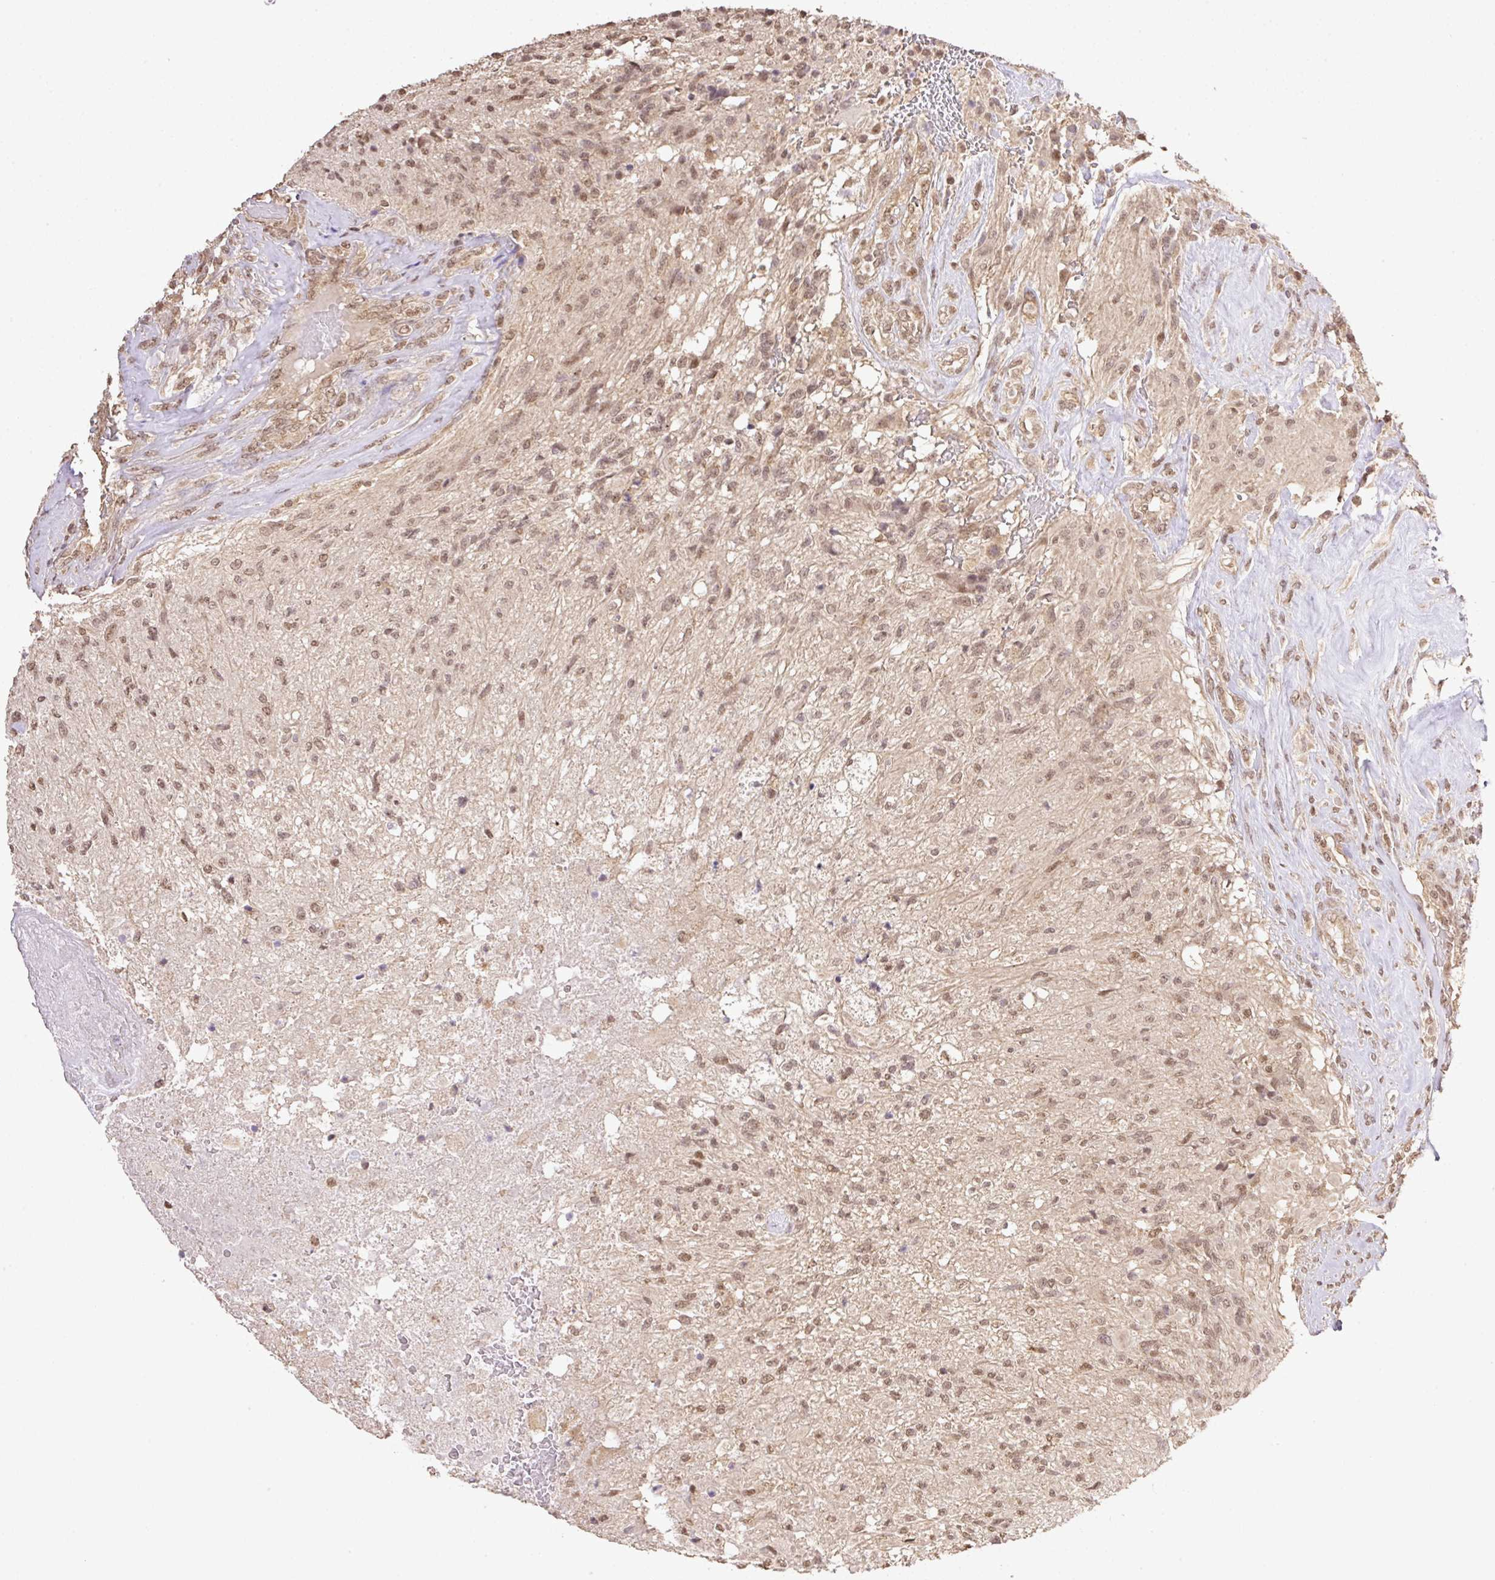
{"staining": {"intensity": "moderate", "quantity": ">75%", "location": "nuclear"}, "tissue": "glioma", "cell_type": "Tumor cells", "image_type": "cancer", "snomed": [{"axis": "morphology", "description": "Glioma, malignant, High grade"}, {"axis": "topography", "description": "Brain"}], "caption": "A medium amount of moderate nuclear positivity is appreciated in approximately >75% of tumor cells in glioma tissue.", "gene": "VPS25", "patient": {"sex": "male", "age": 56}}